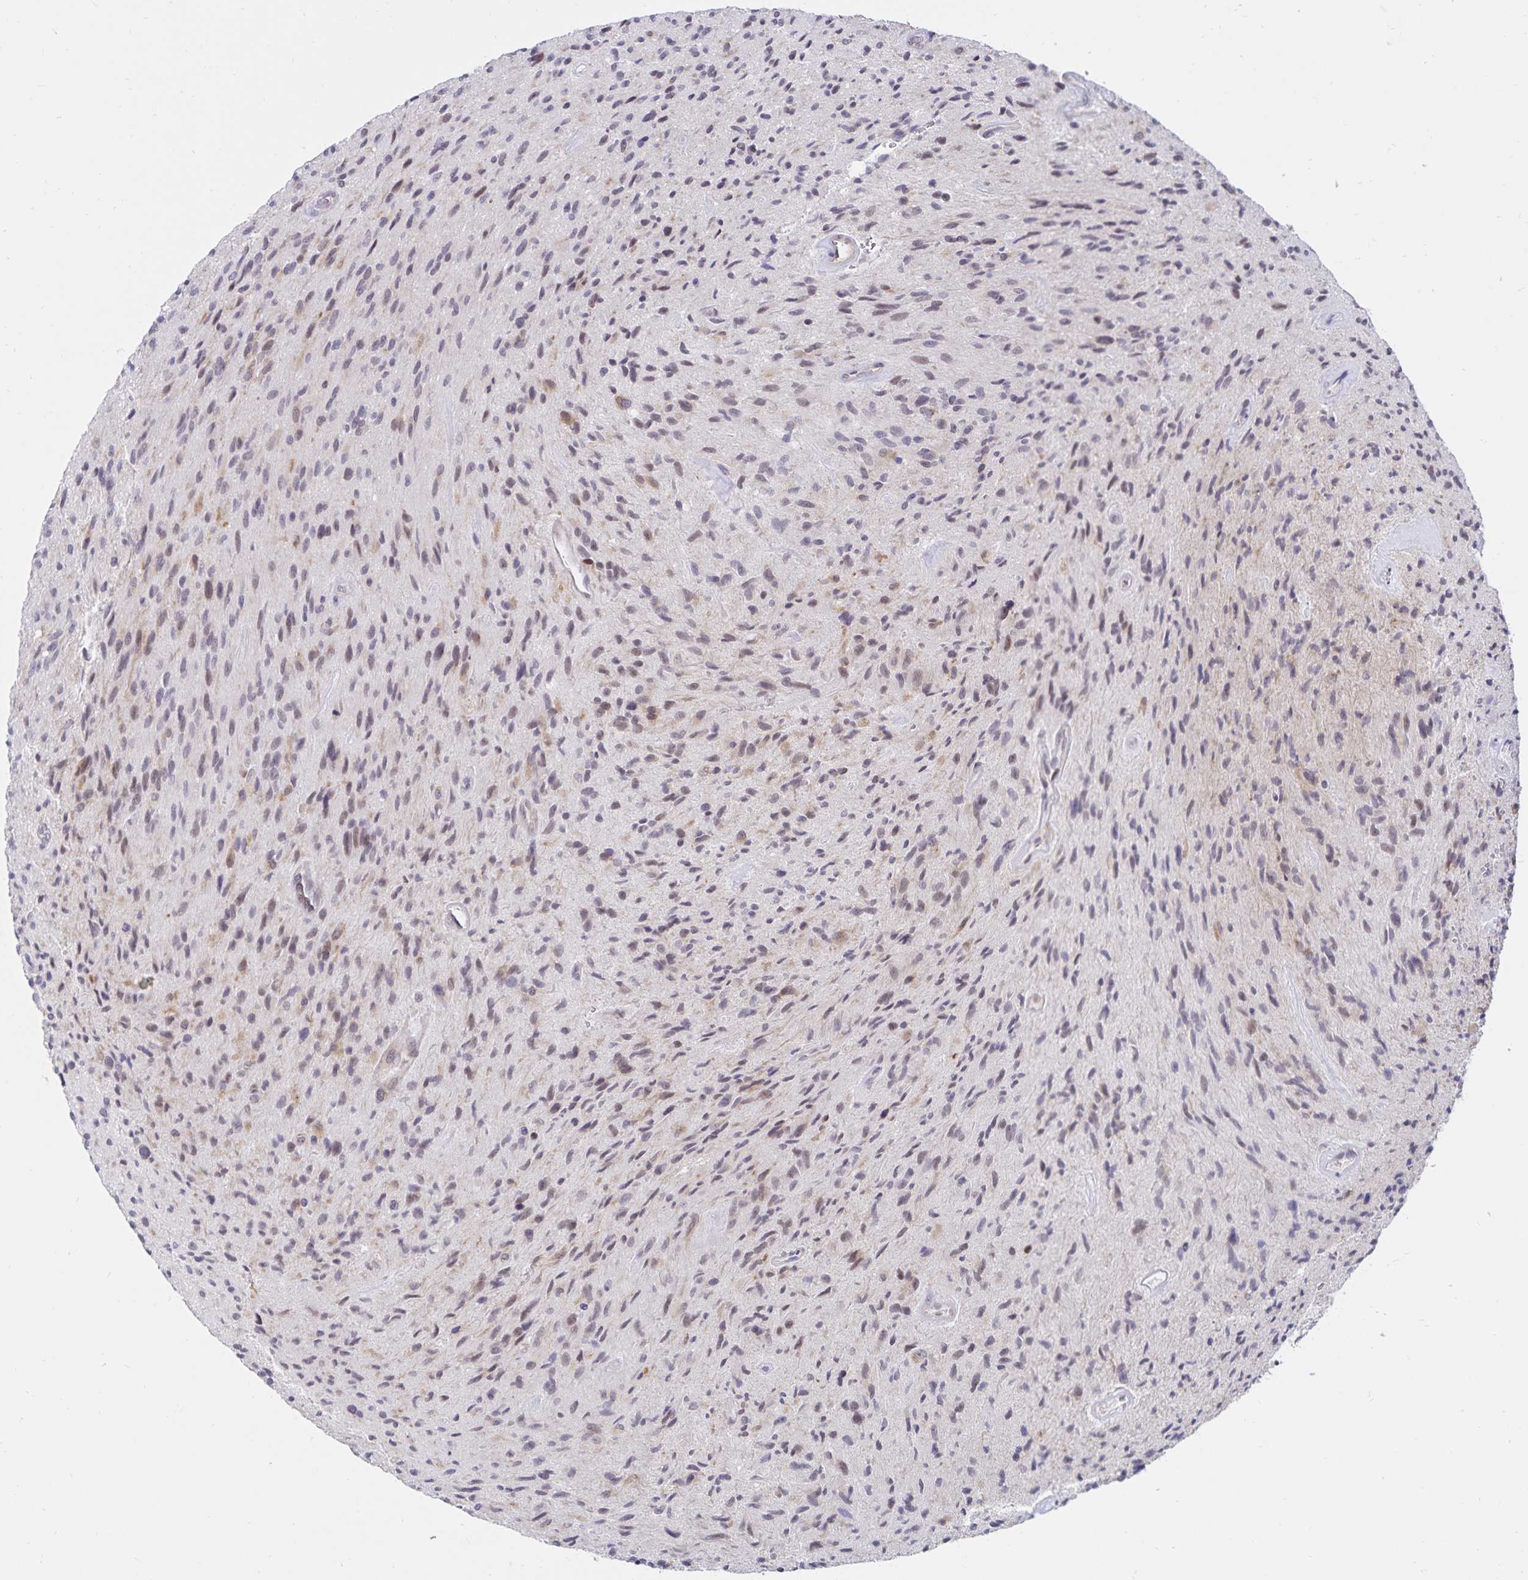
{"staining": {"intensity": "weak", "quantity": "<25%", "location": "cytoplasmic/membranous"}, "tissue": "glioma", "cell_type": "Tumor cells", "image_type": "cancer", "snomed": [{"axis": "morphology", "description": "Glioma, malignant, High grade"}, {"axis": "topography", "description": "Brain"}], "caption": "Immunohistochemistry of glioma displays no expression in tumor cells.", "gene": "ATP2A2", "patient": {"sex": "male", "age": 54}}